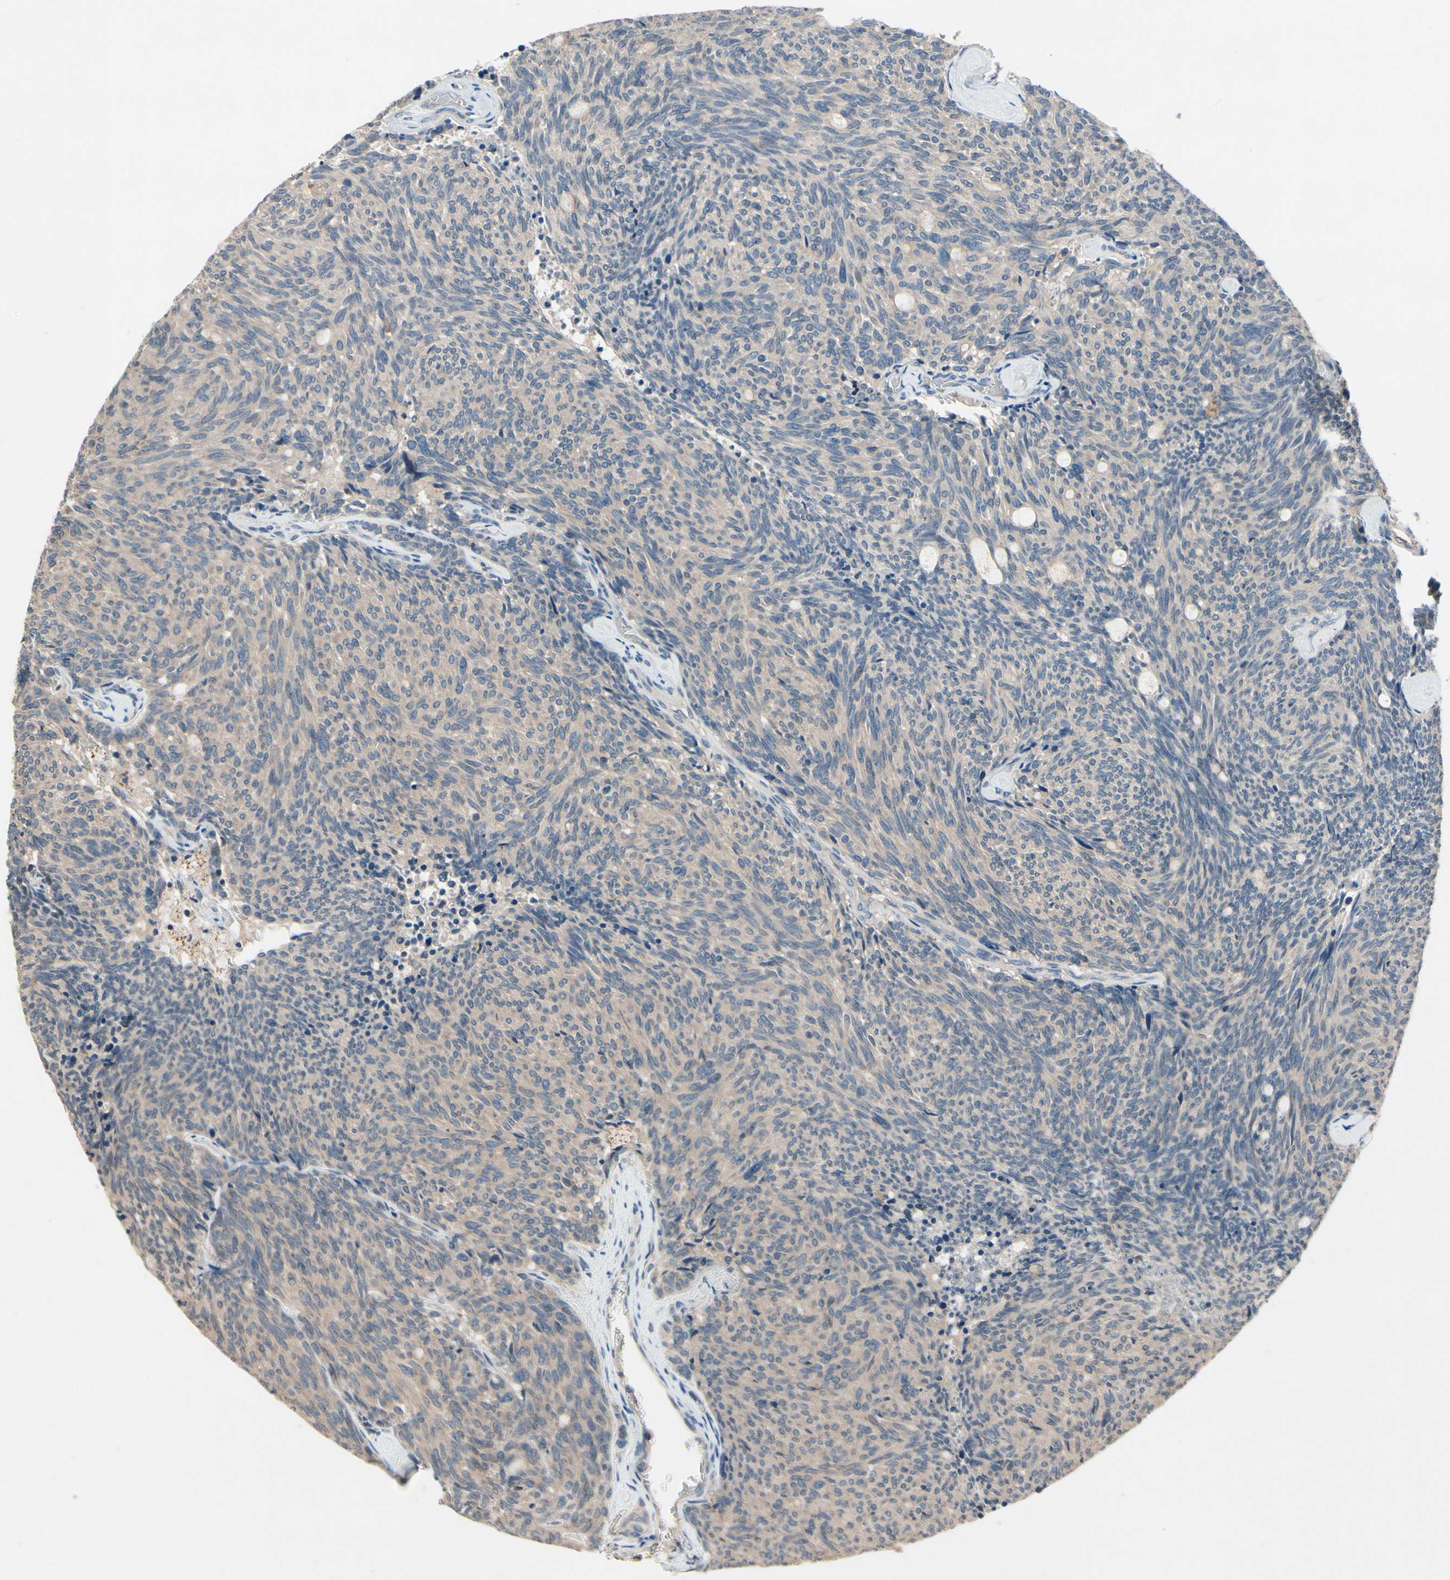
{"staining": {"intensity": "weak", "quantity": ">75%", "location": "cytoplasmic/membranous"}, "tissue": "carcinoid", "cell_type": "Tumor cells", "image_type": "cancer", "snomed": [{"axis": "morphology", "description": "Carcinoid, malignant, NOS"}, {"axis": "topography", "description": "Pancreas"}], "caption": "DAB (3,3'-diaminobenzidine) immunohistochemical staining of human carcinoid (malignant) shows weak cytoplasmic/membranous protein staining in about >75% of tumor cells.", "gene": "IL1RL1", "patient": {"sex": "female", "age": 54}}